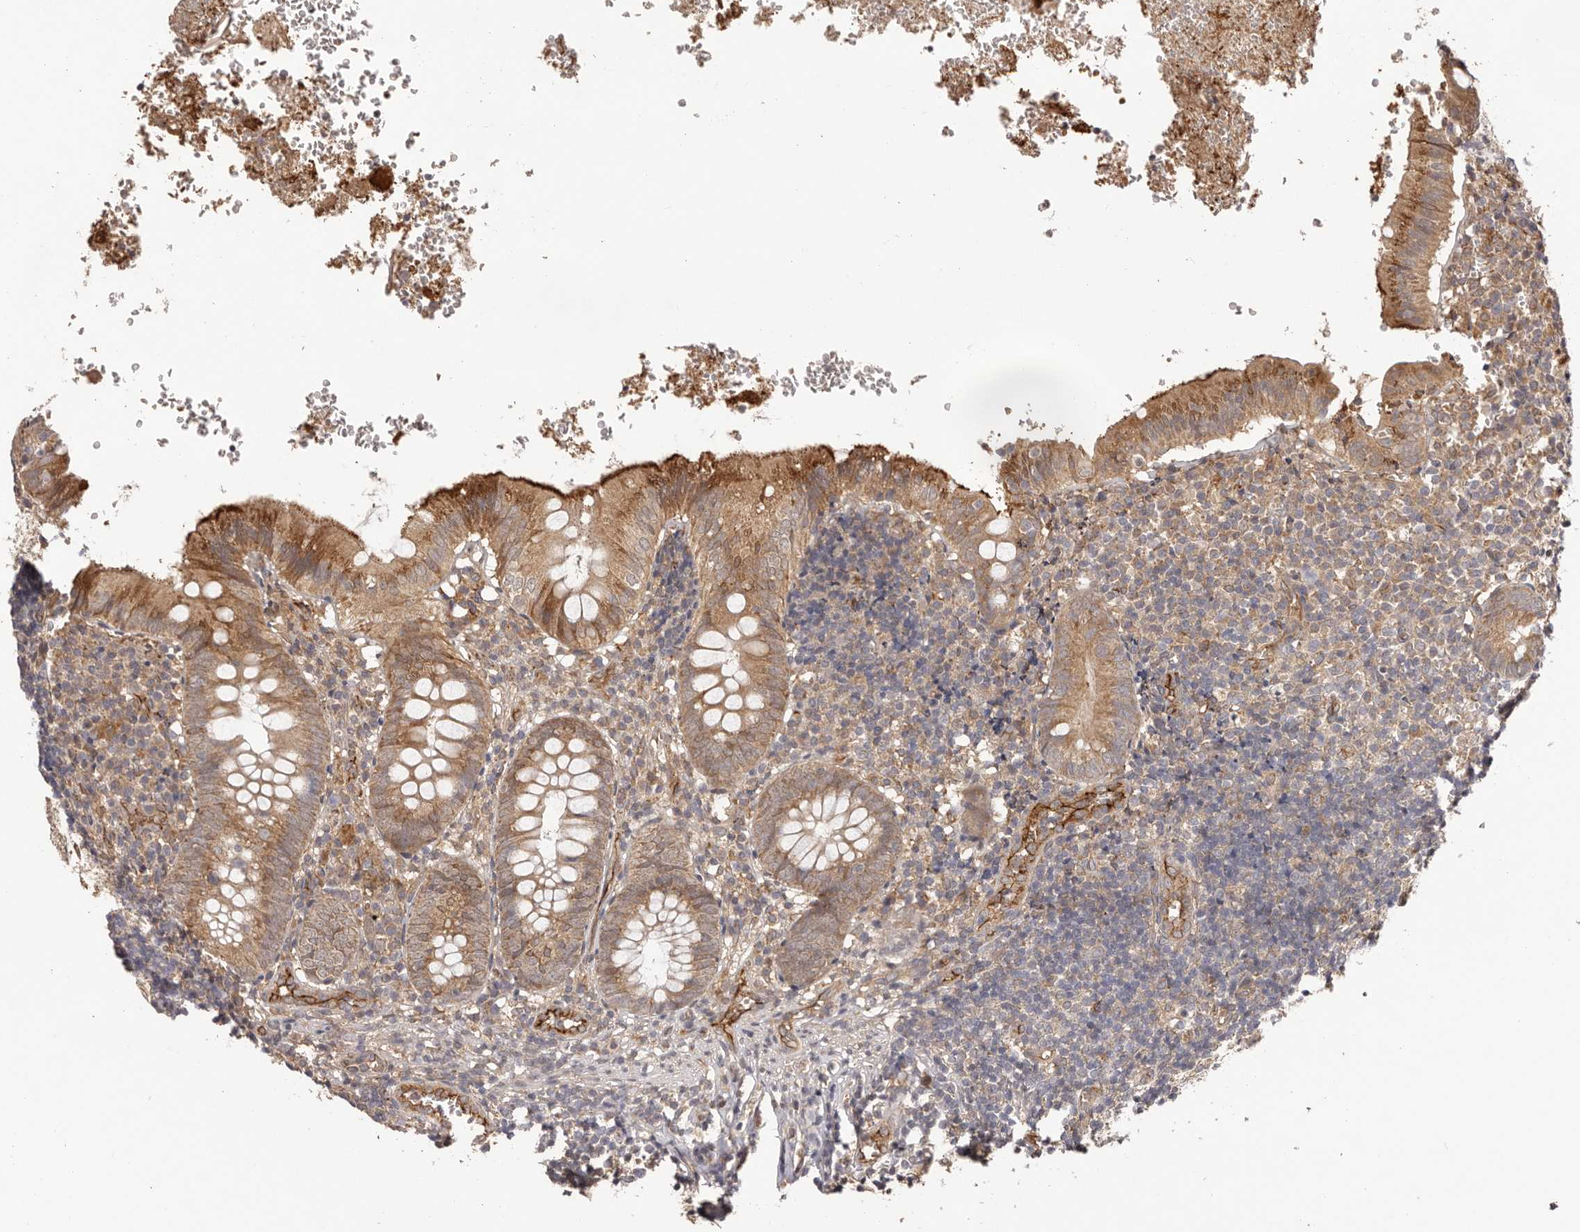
{"staining": {"intensity": "moderate", "quantity": ">75%", "location": "cytoplasmic/membranous"}, "tissue": "appendix", "cell_type": "Glandular cells", "image_type": "normal", "snomed": [{"axis": "morphology", "description": "Normal tissue, NOS"}, {"axis": "topography", "description": "Appendix"}], "caption": "Brown immunohistochemical staining in benign human appendix reveals moderate cytoplasmic/membranous staining in approximately >75% of glandular cells. (DAB (3,3'-diaminobenzidine) IHC, brown staining for protein, blue staining for nuclei).", "gene": "UBR2", "patient": {"sex": "male", "age": 8}}